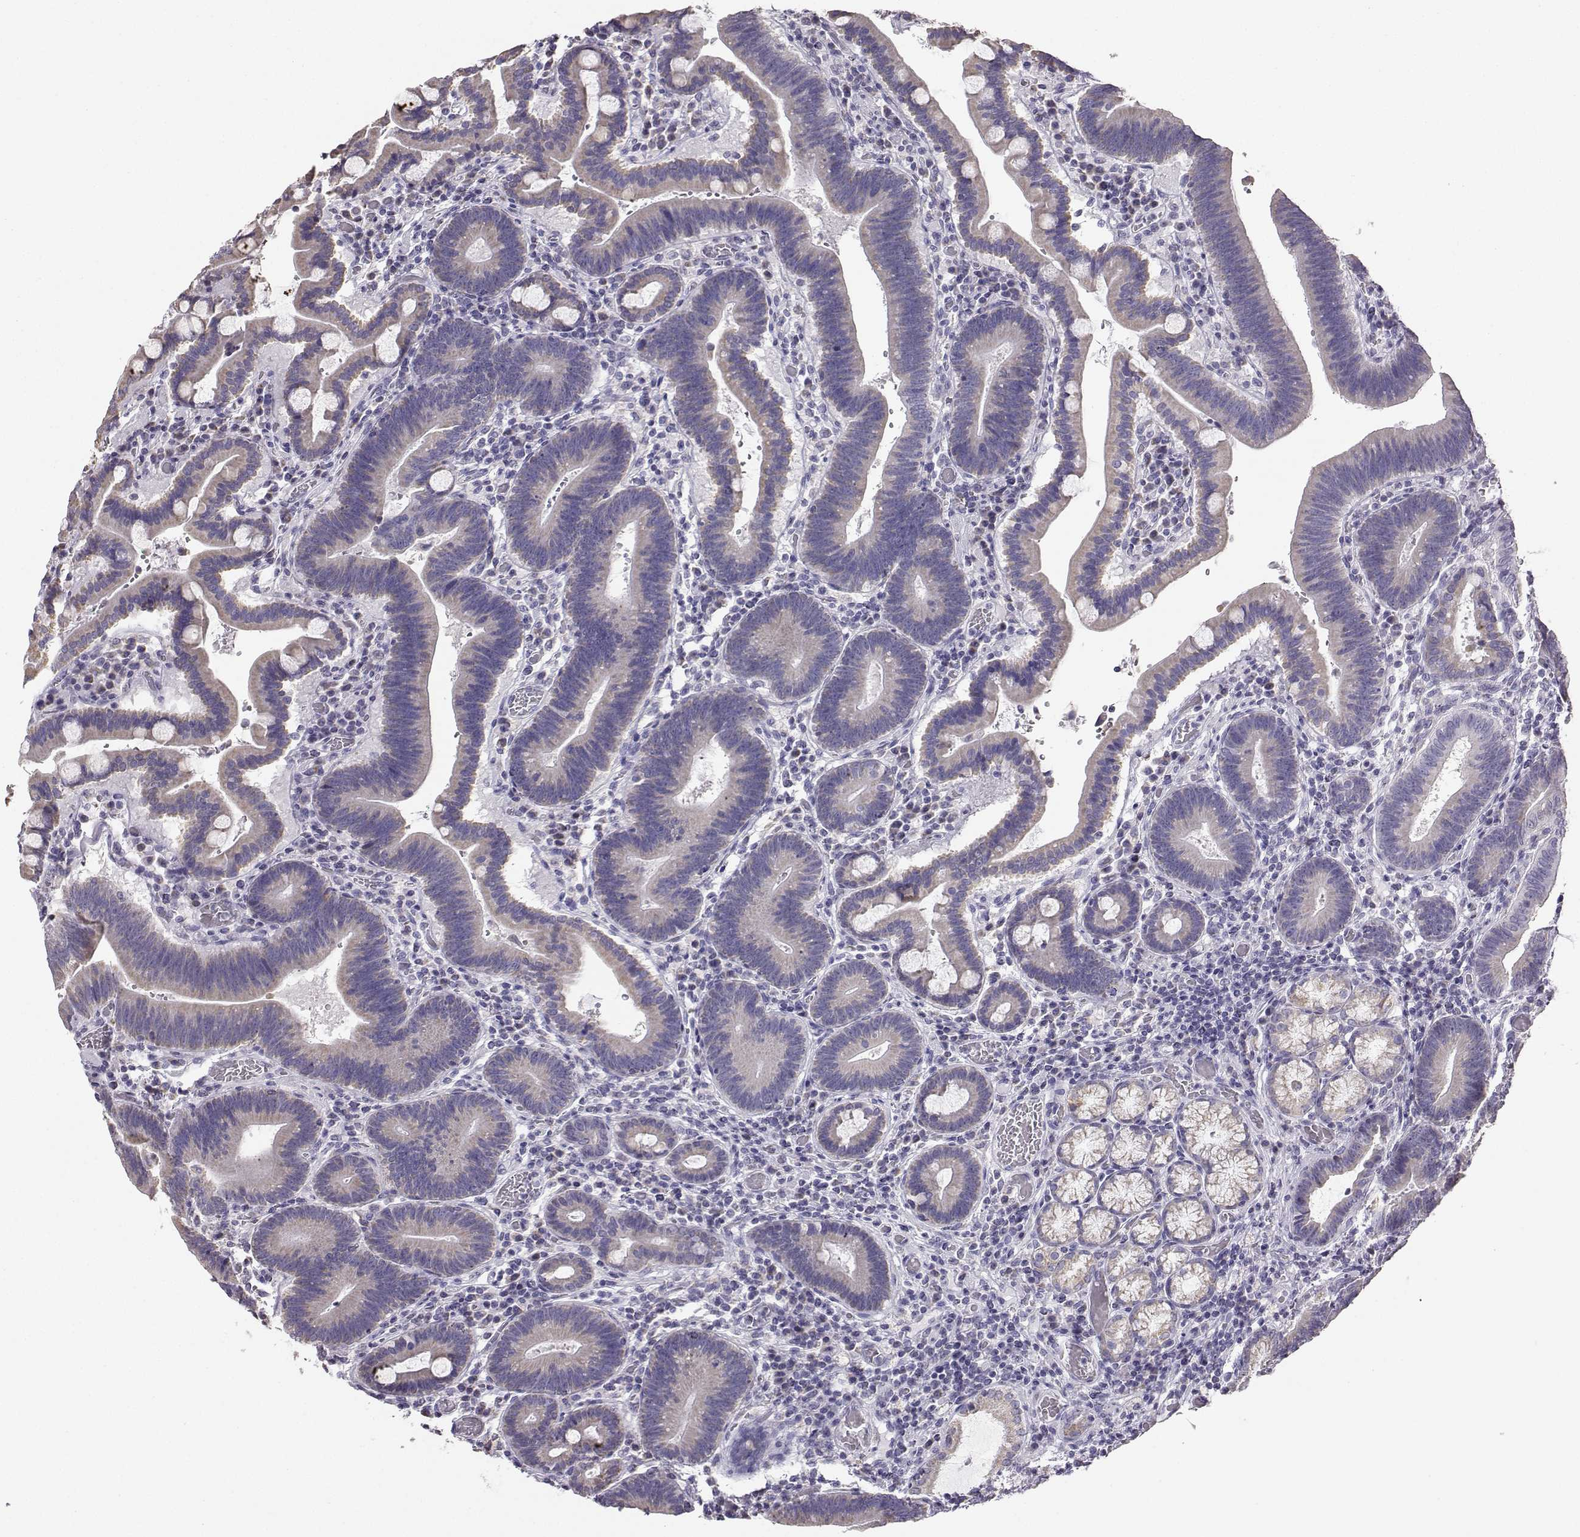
{"staining": {"intensity": "weak", "quantity": "<25%", "location": "cytoplasmic/membranous"}, "tissue": "duodenum", "cell_type": "Glandular cells", "image_type": "normal", "snomed": [{"axis": "morphology", "description": "Normal tissue, NOS"}, {"axis": "topography", "description": "Duodenum"}], "caption": "Image shows no significant protein expression in glandular cells of normal duodenum.", "gene": "AVP", "patient": {"sex": "female", "age": 62}}